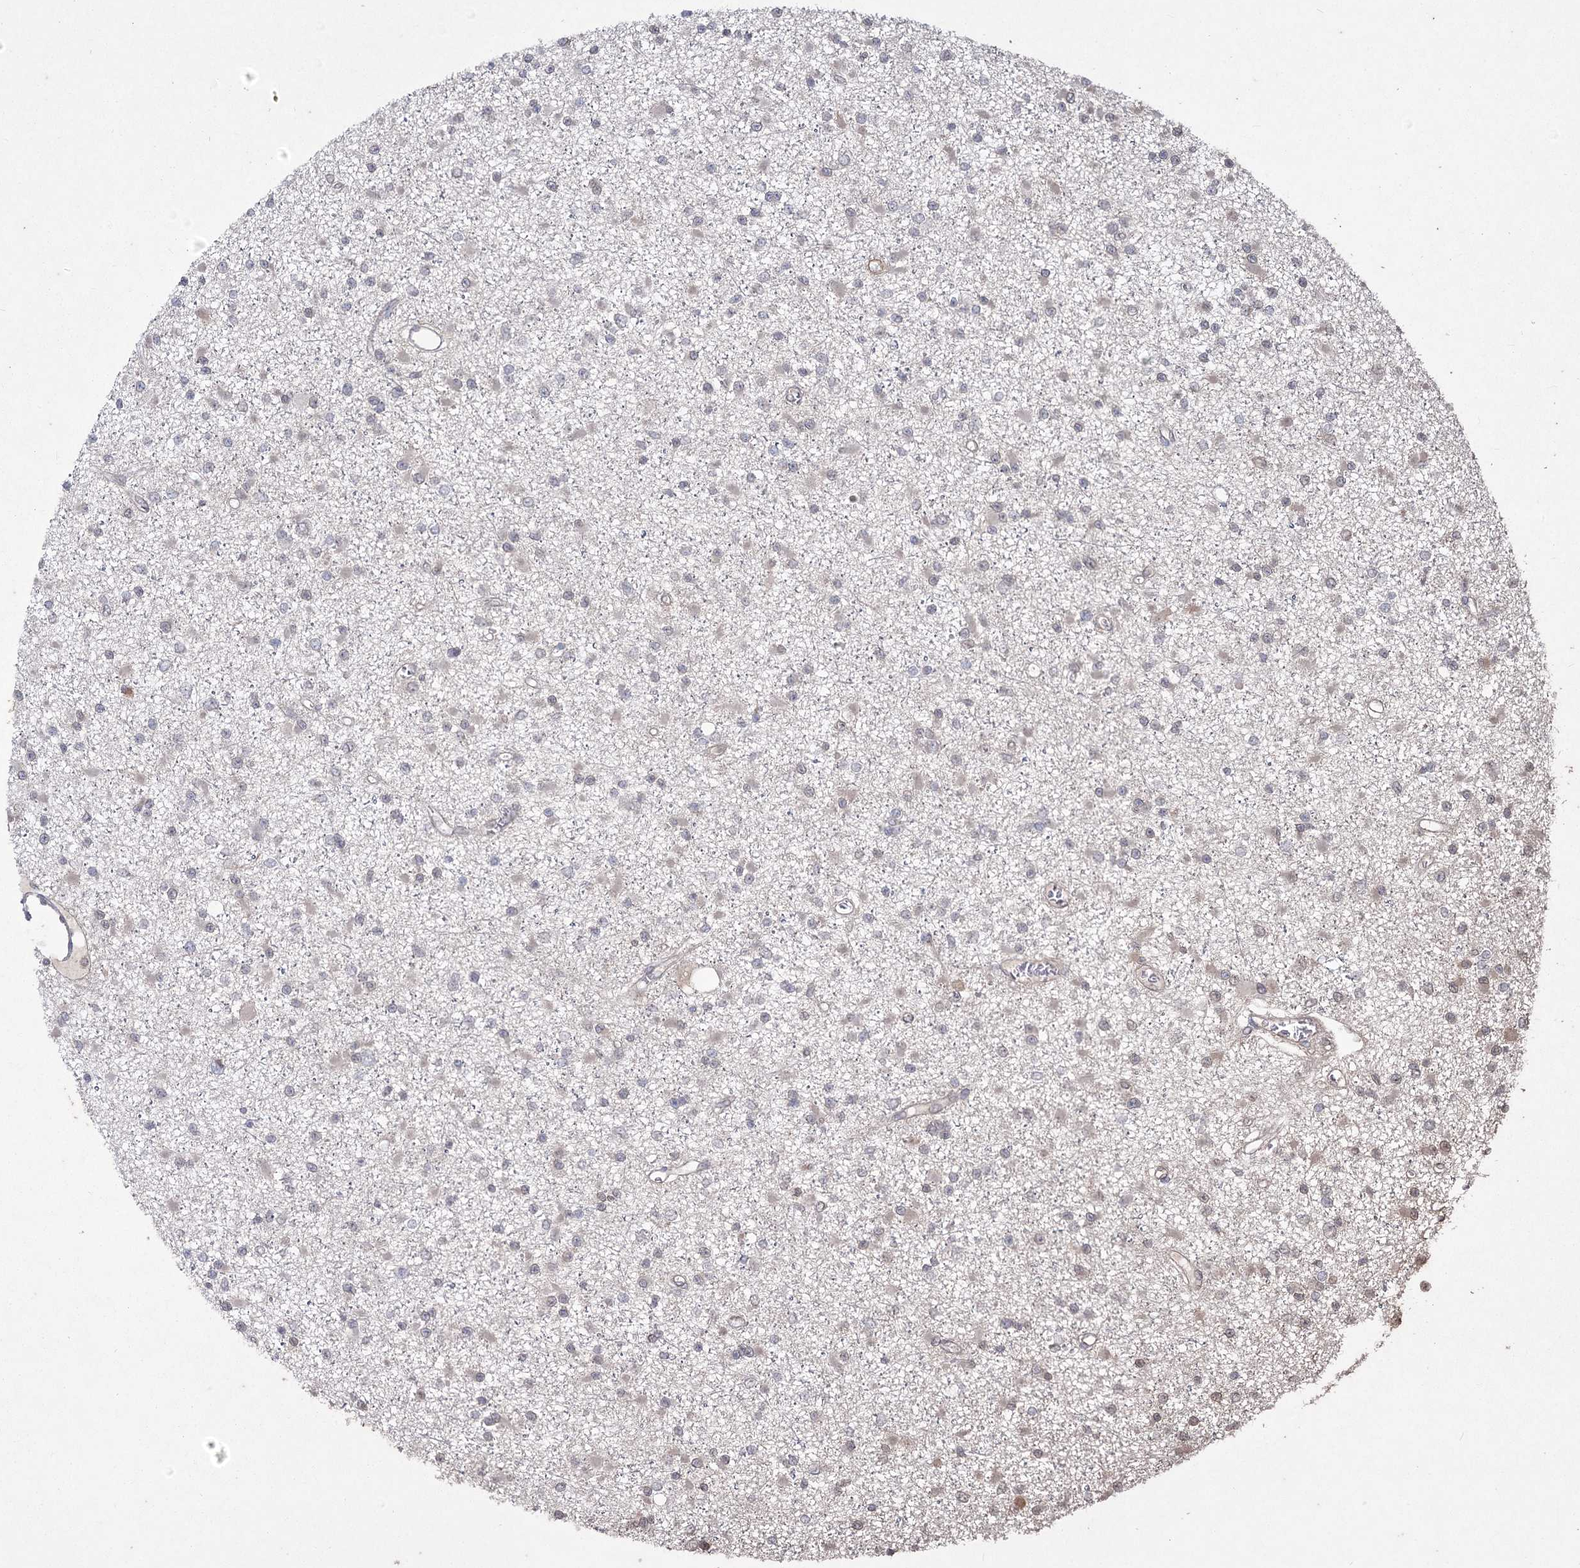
{"staining": {"intensity": "negative", "quantity": "none", "location": "none"}, "tissue": "glioma", "cell_type": "Tumor cells", "image_type": "cancer", "snomed": [{"axis": "morphology", "description": "Glioma, malignant, Low grade"}, {"axis": "topography", "description": "Brain"}], "caption": "High magnification brightfield microscopy of glioma stained with DAB (3,3'-diaminobenzidine) (brown) and counterstained with hematoxylin (blue): tumor cells show no significant staining.", "gene": "PRC1", "patient": {"sex": "female", "age": 22}}